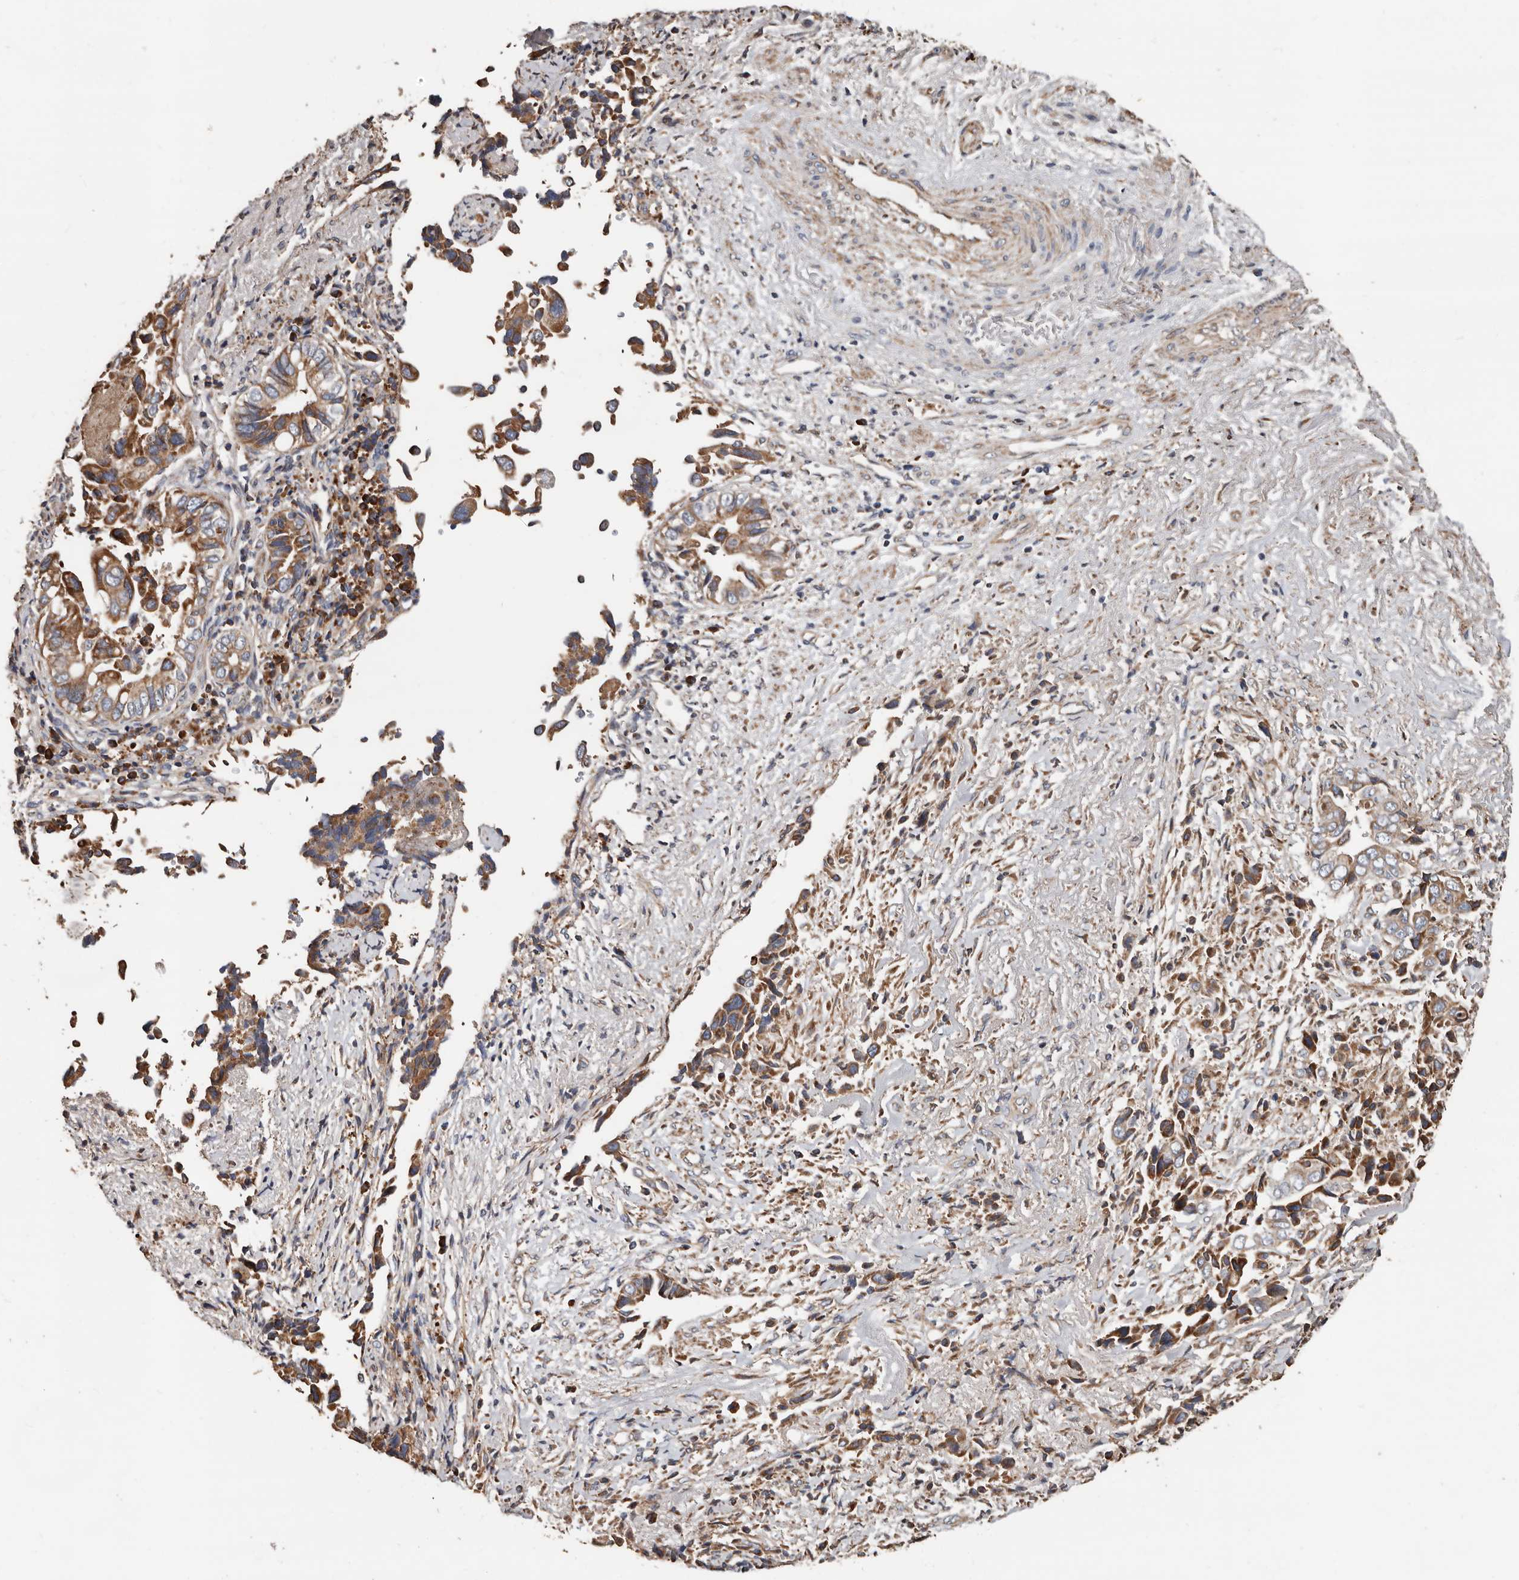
{"staining": {"intensity": "moderate", "quantity": ">75%", "location": "cytoplasmic/membranous"}, "tissue": "liver cancer", "cell_type": "Tumor cells", "image_type": "cancer", "snomed": [{"axis": "morphology", "description": "Cholangiocarcinoma"}, {"axis": "topography", "description": "Liver"}], "caption": "Human cholangiocarcinoma (liver) stained with a brown dye exhibits moderate cytoplasmic/membranous positive staining in about >75% of tumor cells.", "gene": "OSGIN2", "patient": {"sex": "female", "age": 79}}